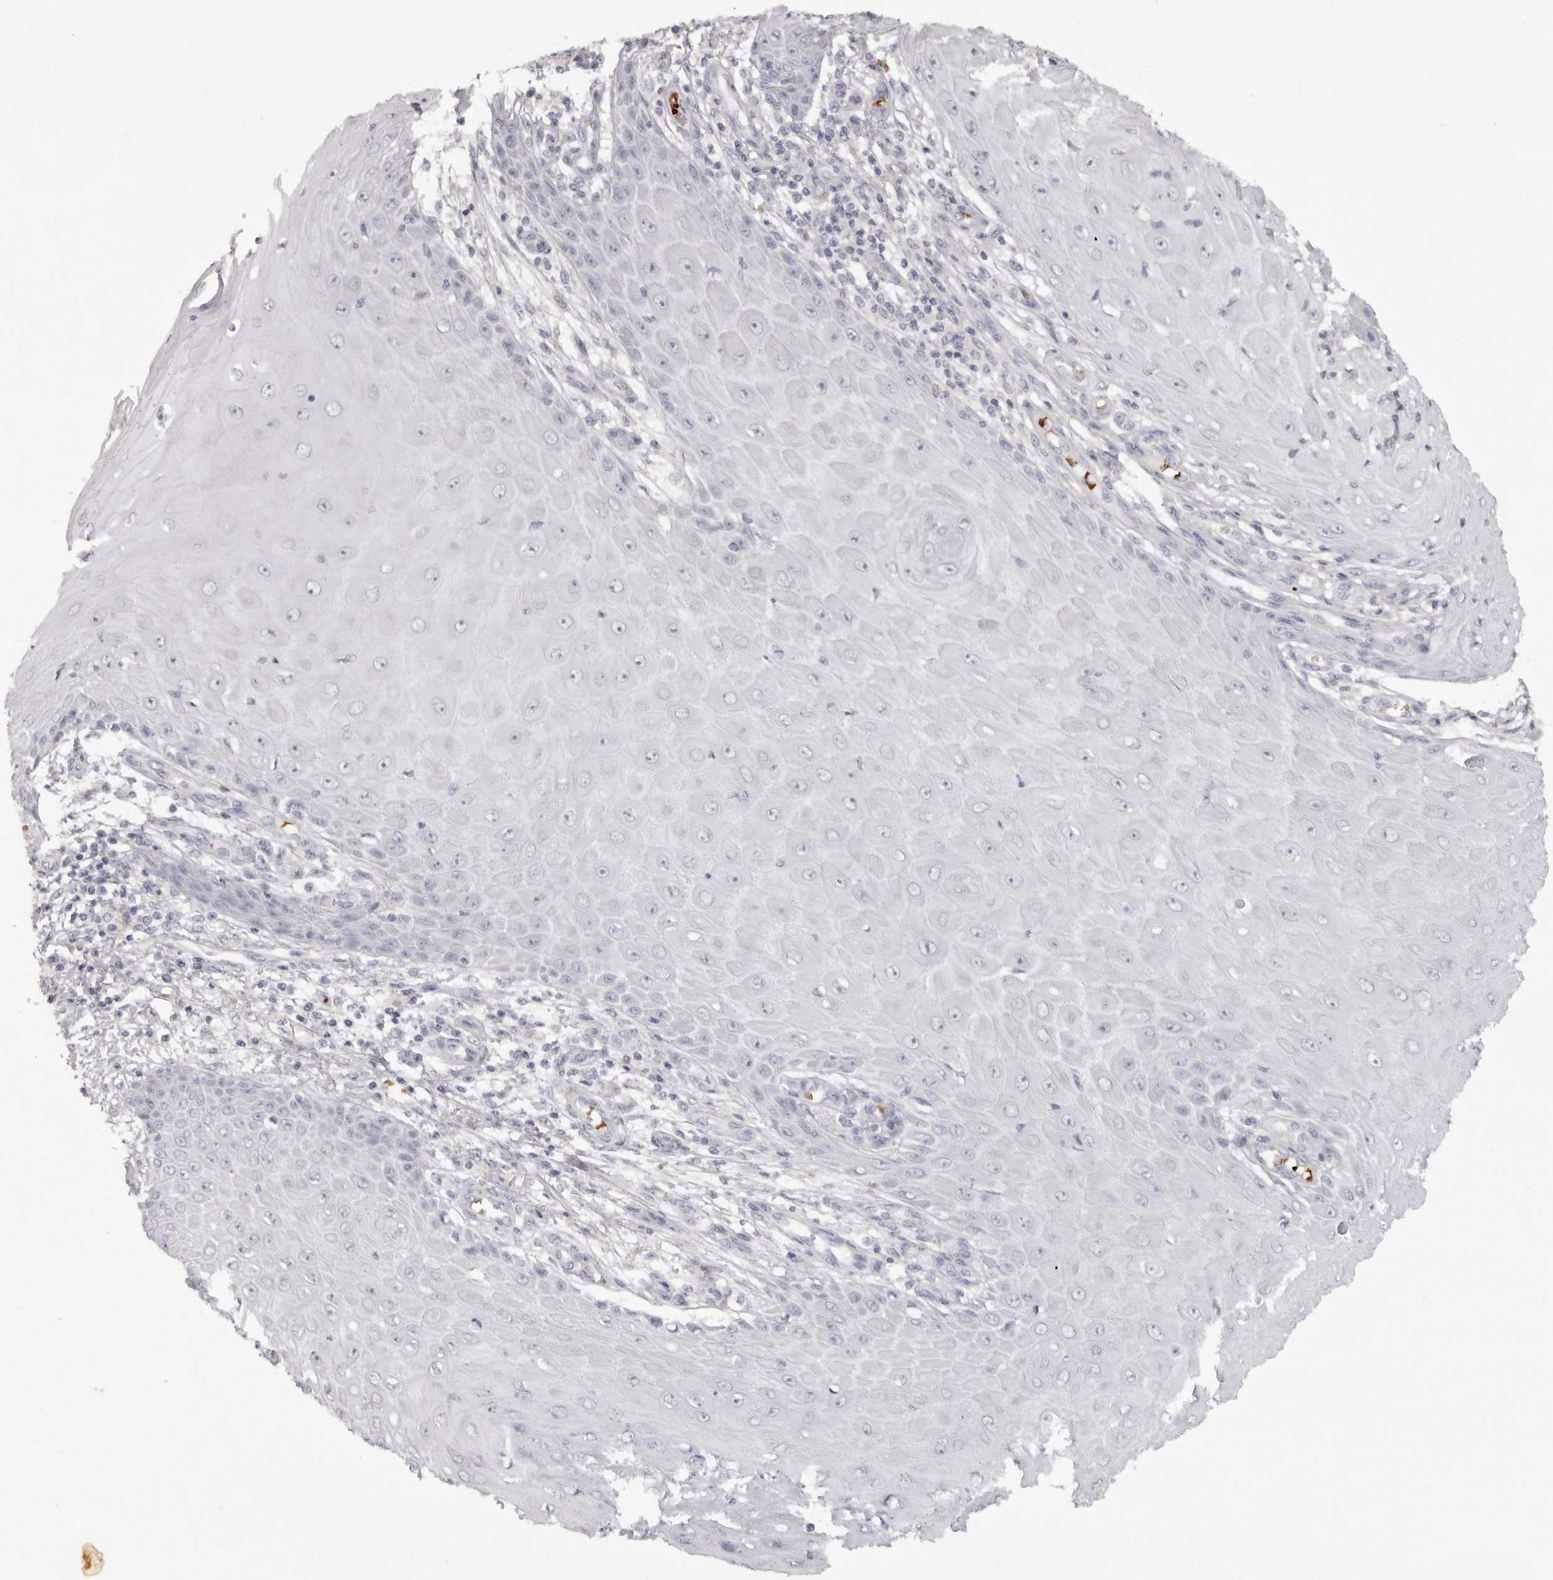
{"staining": {"intensity": "negative", "quantity": "none", "location": "none"}, "tissue": "skin cancer", "cell_type": "Tumor cells", "image_type": "cancer", "snomed": [{"axis": "morphology", "description": "Squamous cell carcinoma, NOS"}, {"axis": "topography", "description": "Skin"}], "caption": "Tumor cells show no significant staining in skin cancer (squamous cell carcinoma). Brightfield microscopy of immunohistochemistry (IHC) stained with DAB (brown) and hematoxylin (blue), captured at high magnification.", "gene": "TNR", "patient": {"sex": "female", "age": 73}}